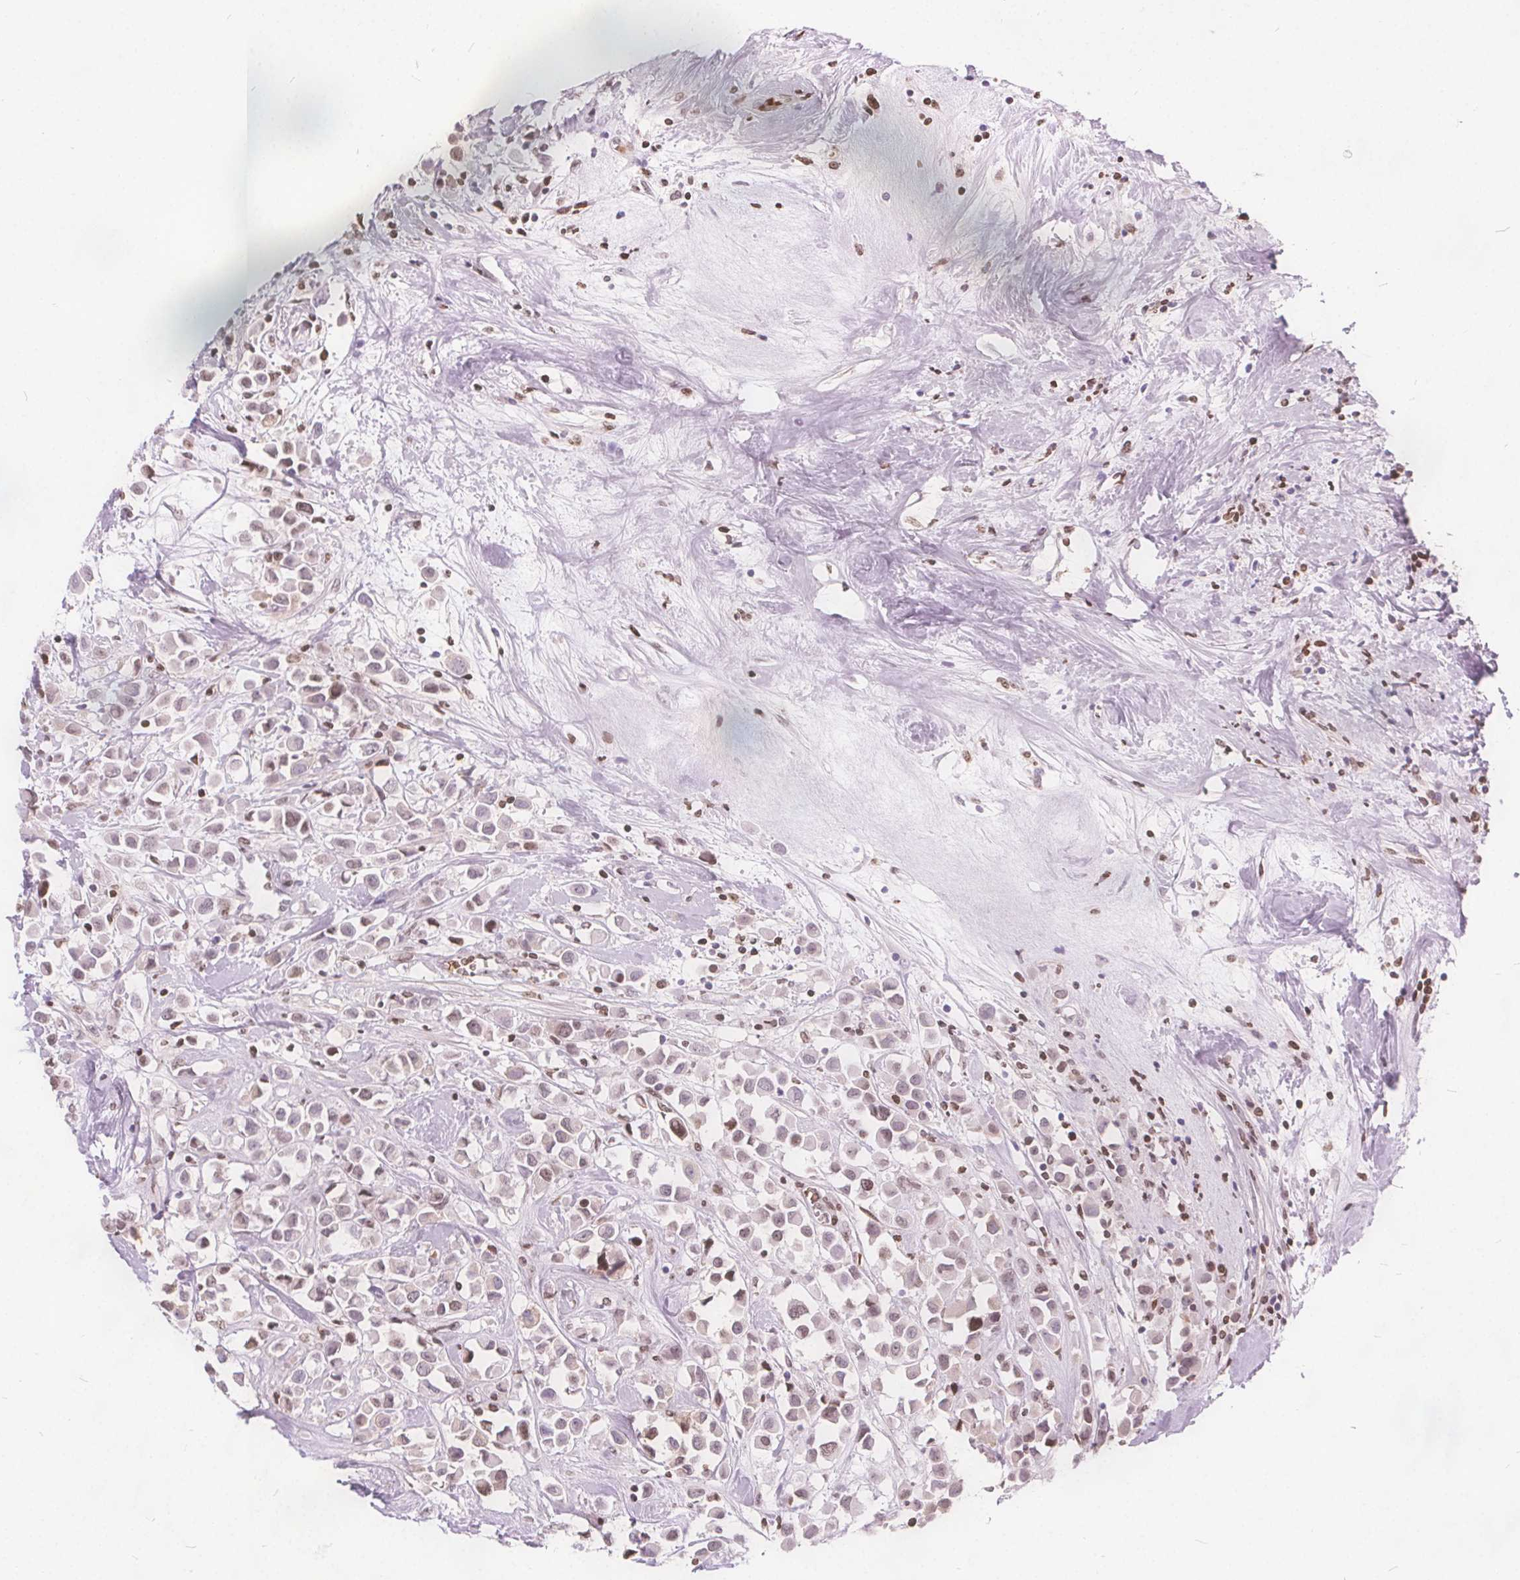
{"staining": {"intensity": "weak", "quantity": "<25%", "location": "nuclear"}, "tissue": "breast cancer", "cell_type": "Tumor cells", "image_type": "cancer", "snomed": [{"axis": "morphology", "description": "Duct carcinoma"}, {"axis": "topography", "description": "Breast"}], "caption": "DAB (3,3'-diaminobenzidine) immunohistochemical staining of breast cancer (invasive ductal carcinoma) demonstrates no significant positivity in tumor cells. The staining is performed using DAB brown chromogen with nuclei counter-stained in using hematoxylin.", "gene": "ISLR2", "patient": {"sex": "female", "age": 61}}